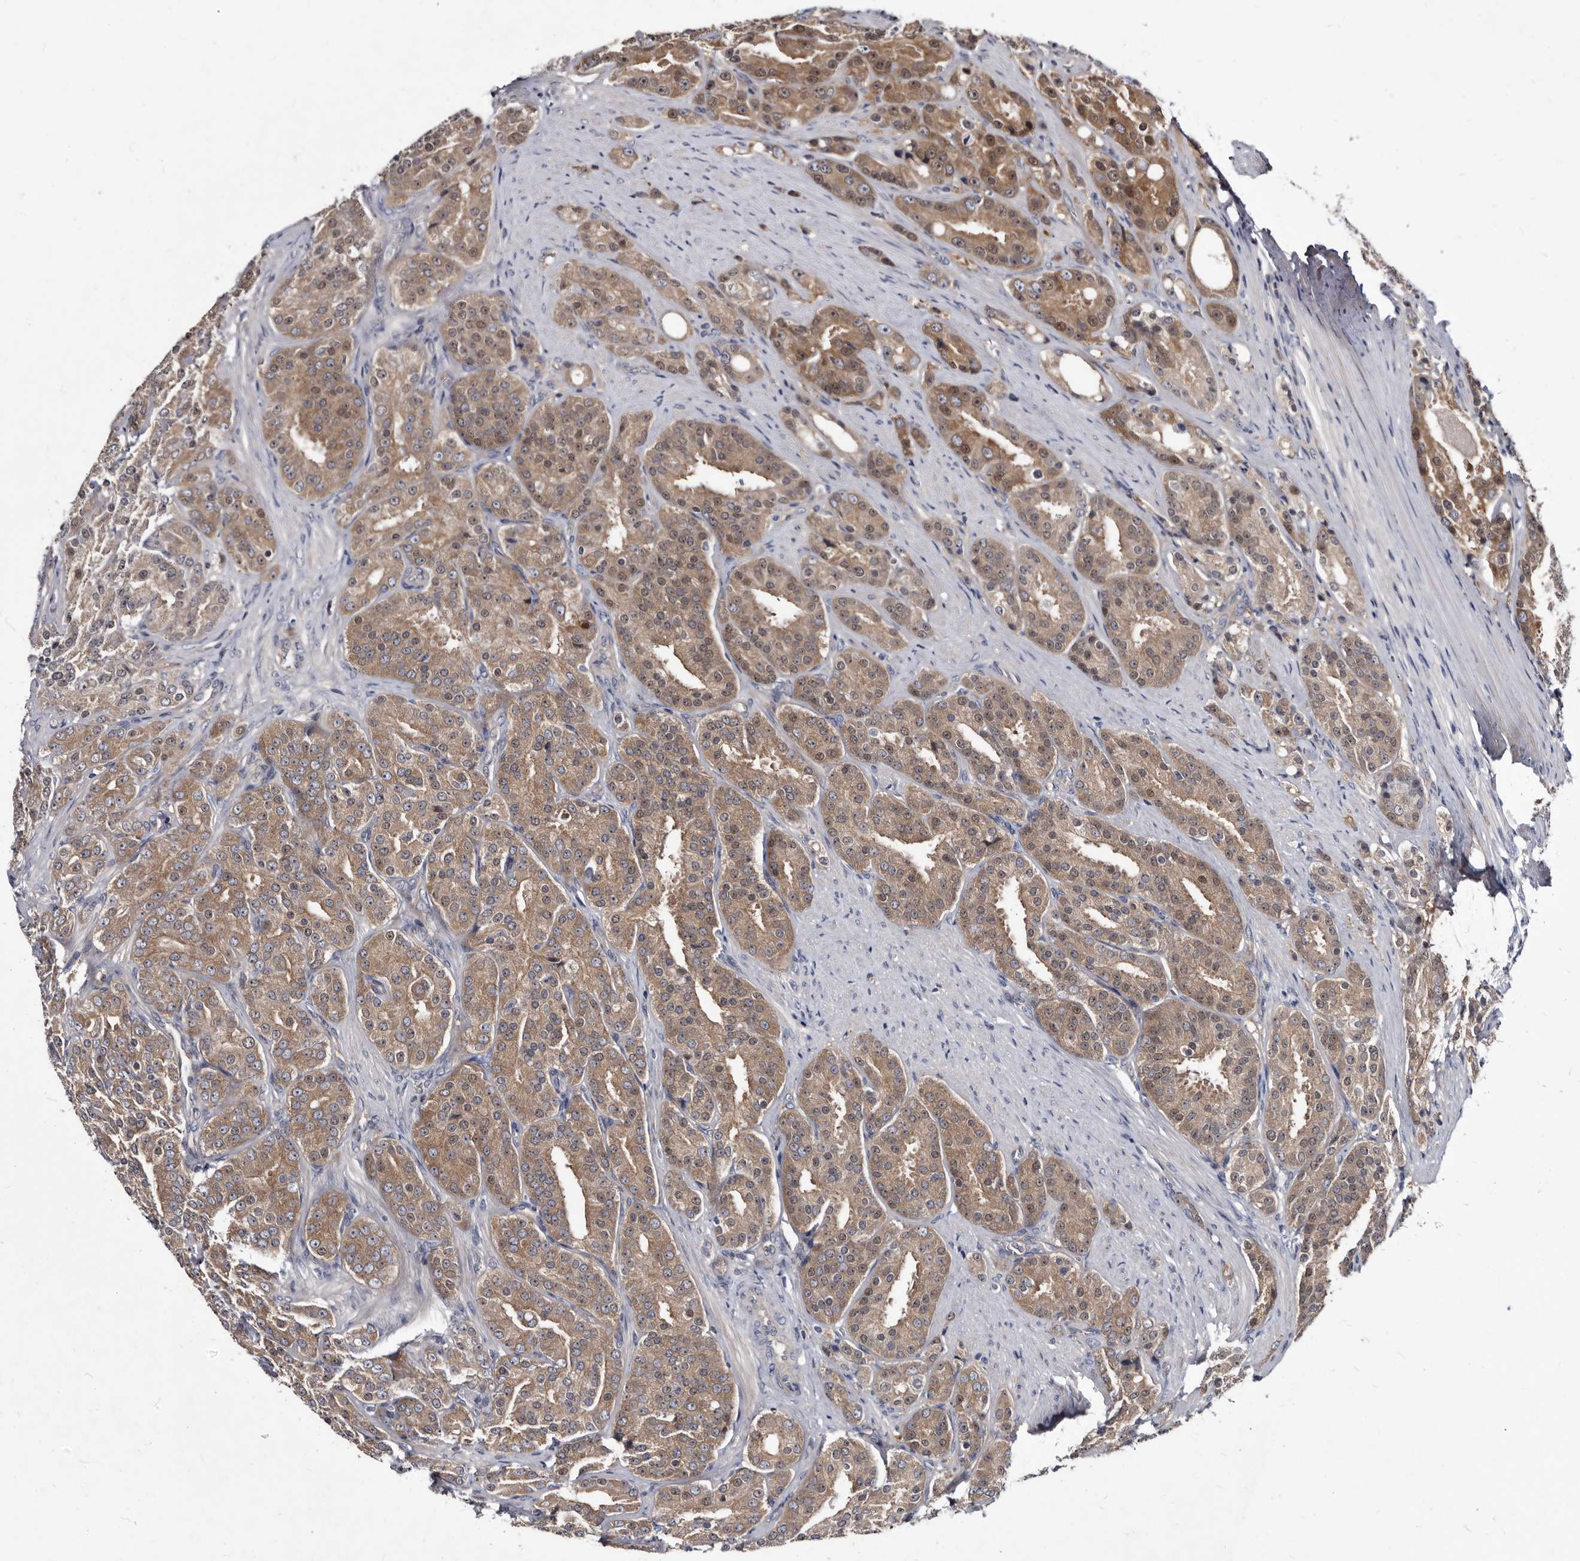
{"staining": {"intensity": "moderate", "quantity": ">75%", "location": "cytoplasmic/membranous,nuclear"}, "tissue": "prostate cancer", "cell_type": "Tumor cells", "image_type": "cancer", "snomed": [{"axis": "morphology", "description": "Adenocarcinoma, High grade"}, {"axis": "topography", "description": "Prostate"}], "caption": "Brown immunohistochemical staining in human prostate cancer shows moderate cytoplasmic/membranous and nuclear expression in approximately >75% of tumor cells.", "gene": "ABCF2", "patient": {"sex": "male", "age": 60}}